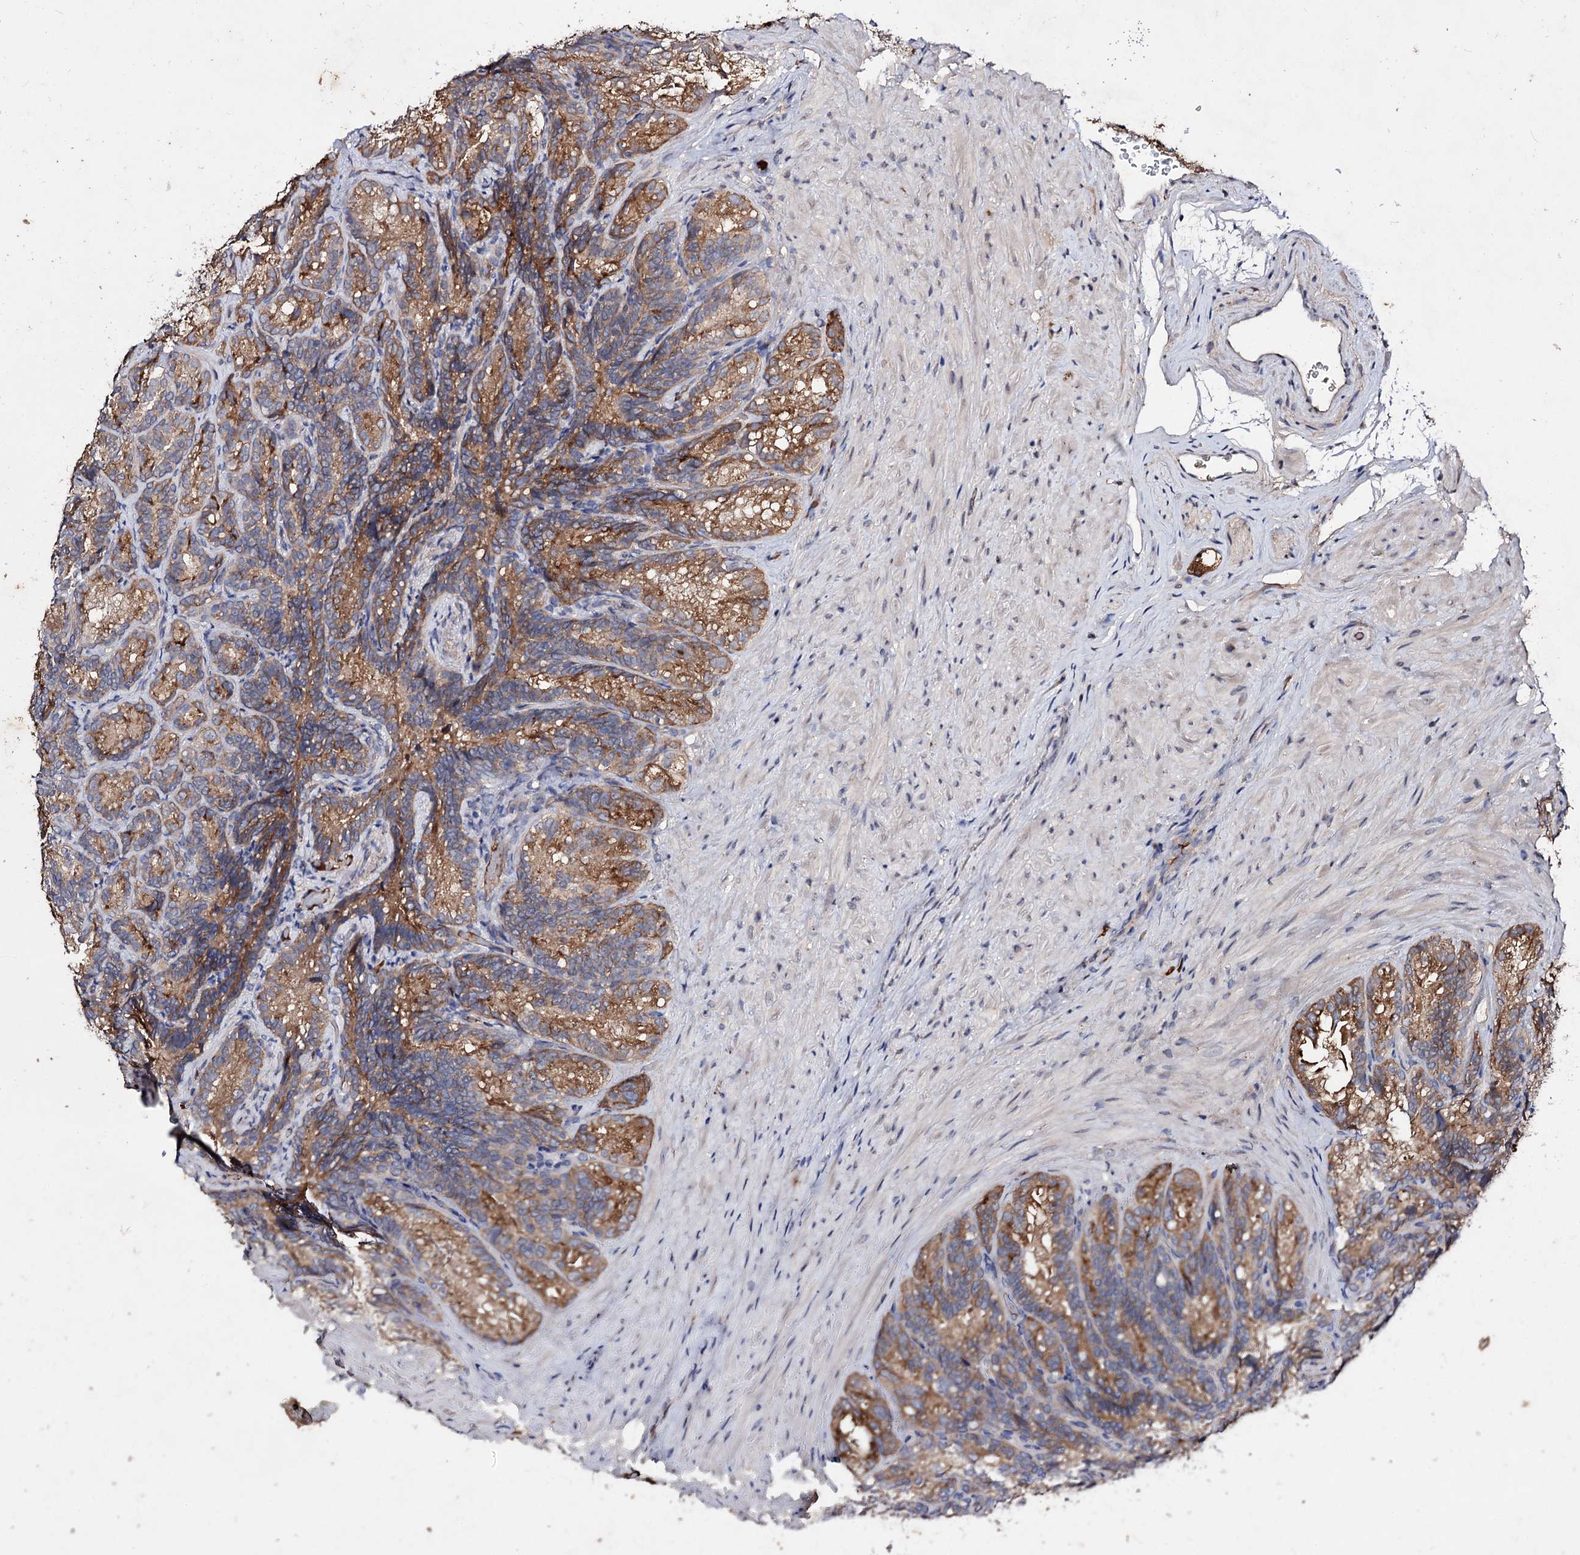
{"staining": {"intensity": "moderate", "quantity": ">75%", "location": "cytoplasmic/membranous"}, "tissue": "seminal vesicle", "cell_type": "Glandular cells", "image_type": "normal", "snomed": [{"axis": "morphology", "description": "Normal tissue, NOS"}, {"axis": "topography", "description": "Seminal veicle"}], "caption": "Immunohistochemistry (DAB (3,3'-diaminobenzidine)) staining of benign seminal vesicle exhibits moderate cytoplasmic/membranous protein expression in about >75% of glandular cells.", "gene": "ARFIP2", "patient": {"sex": "male", "age": 60}}